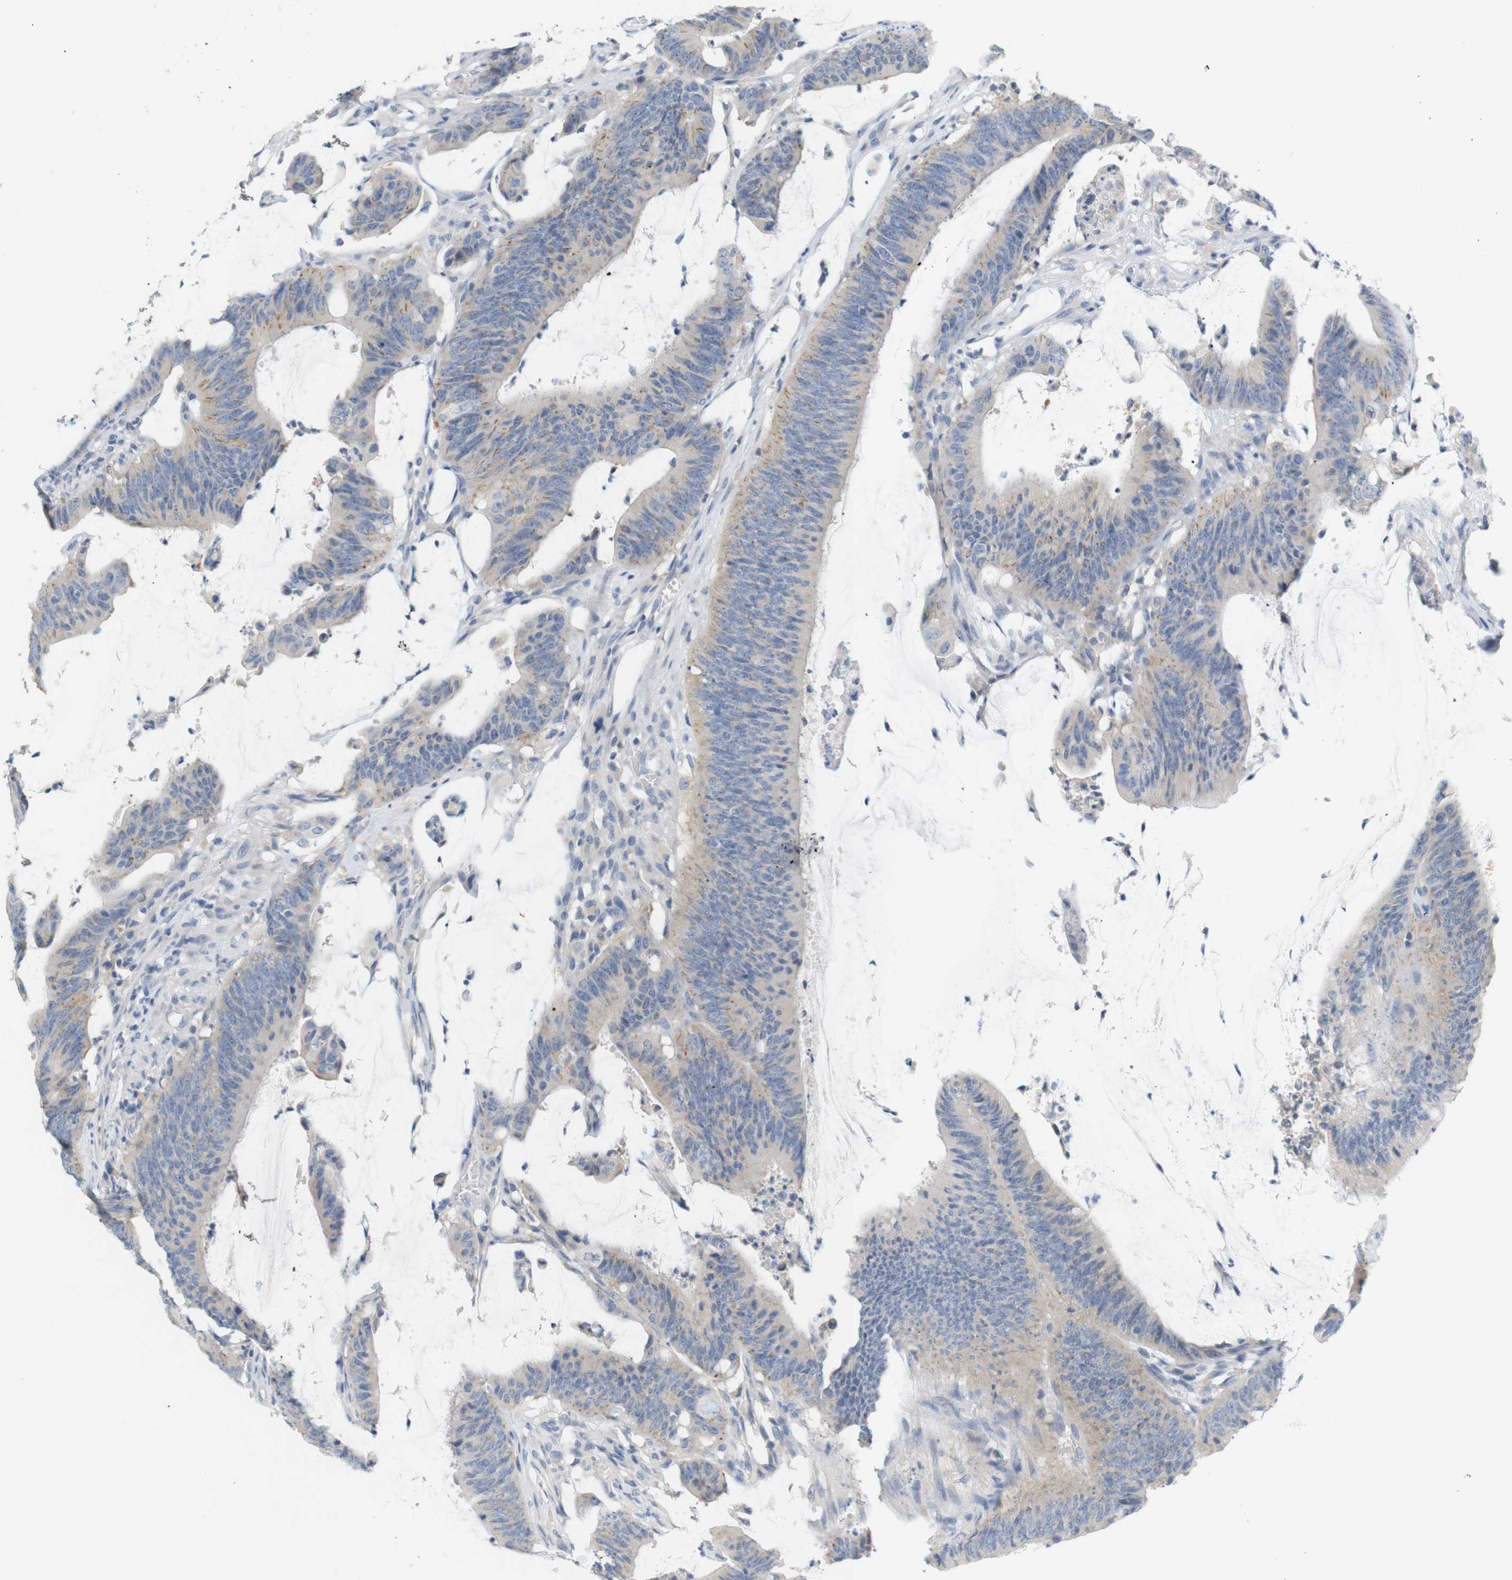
{"staining": {"intensity": "negative", "quantity": "none", "location": "none"}, "tissue": "colorectal cancer", "cell_type": "Tumor cells", "image_type": "cancer", "snomed": [{"axis": "morphology", "description": "Adenocarcinoma, NOS"}, {"axis": "topography", "description": "Rectum"}], "caption": "There is no significant positivity in tumor cells of colorectal adenocarcinoma. The staining is performed using DAB (3,3'-diaminobenzidine) brown chromogen with nuclei counter-stained in using hematoxylin.", "gene": "LRRK2", "patient": {"sex": "female", "age": 66}}